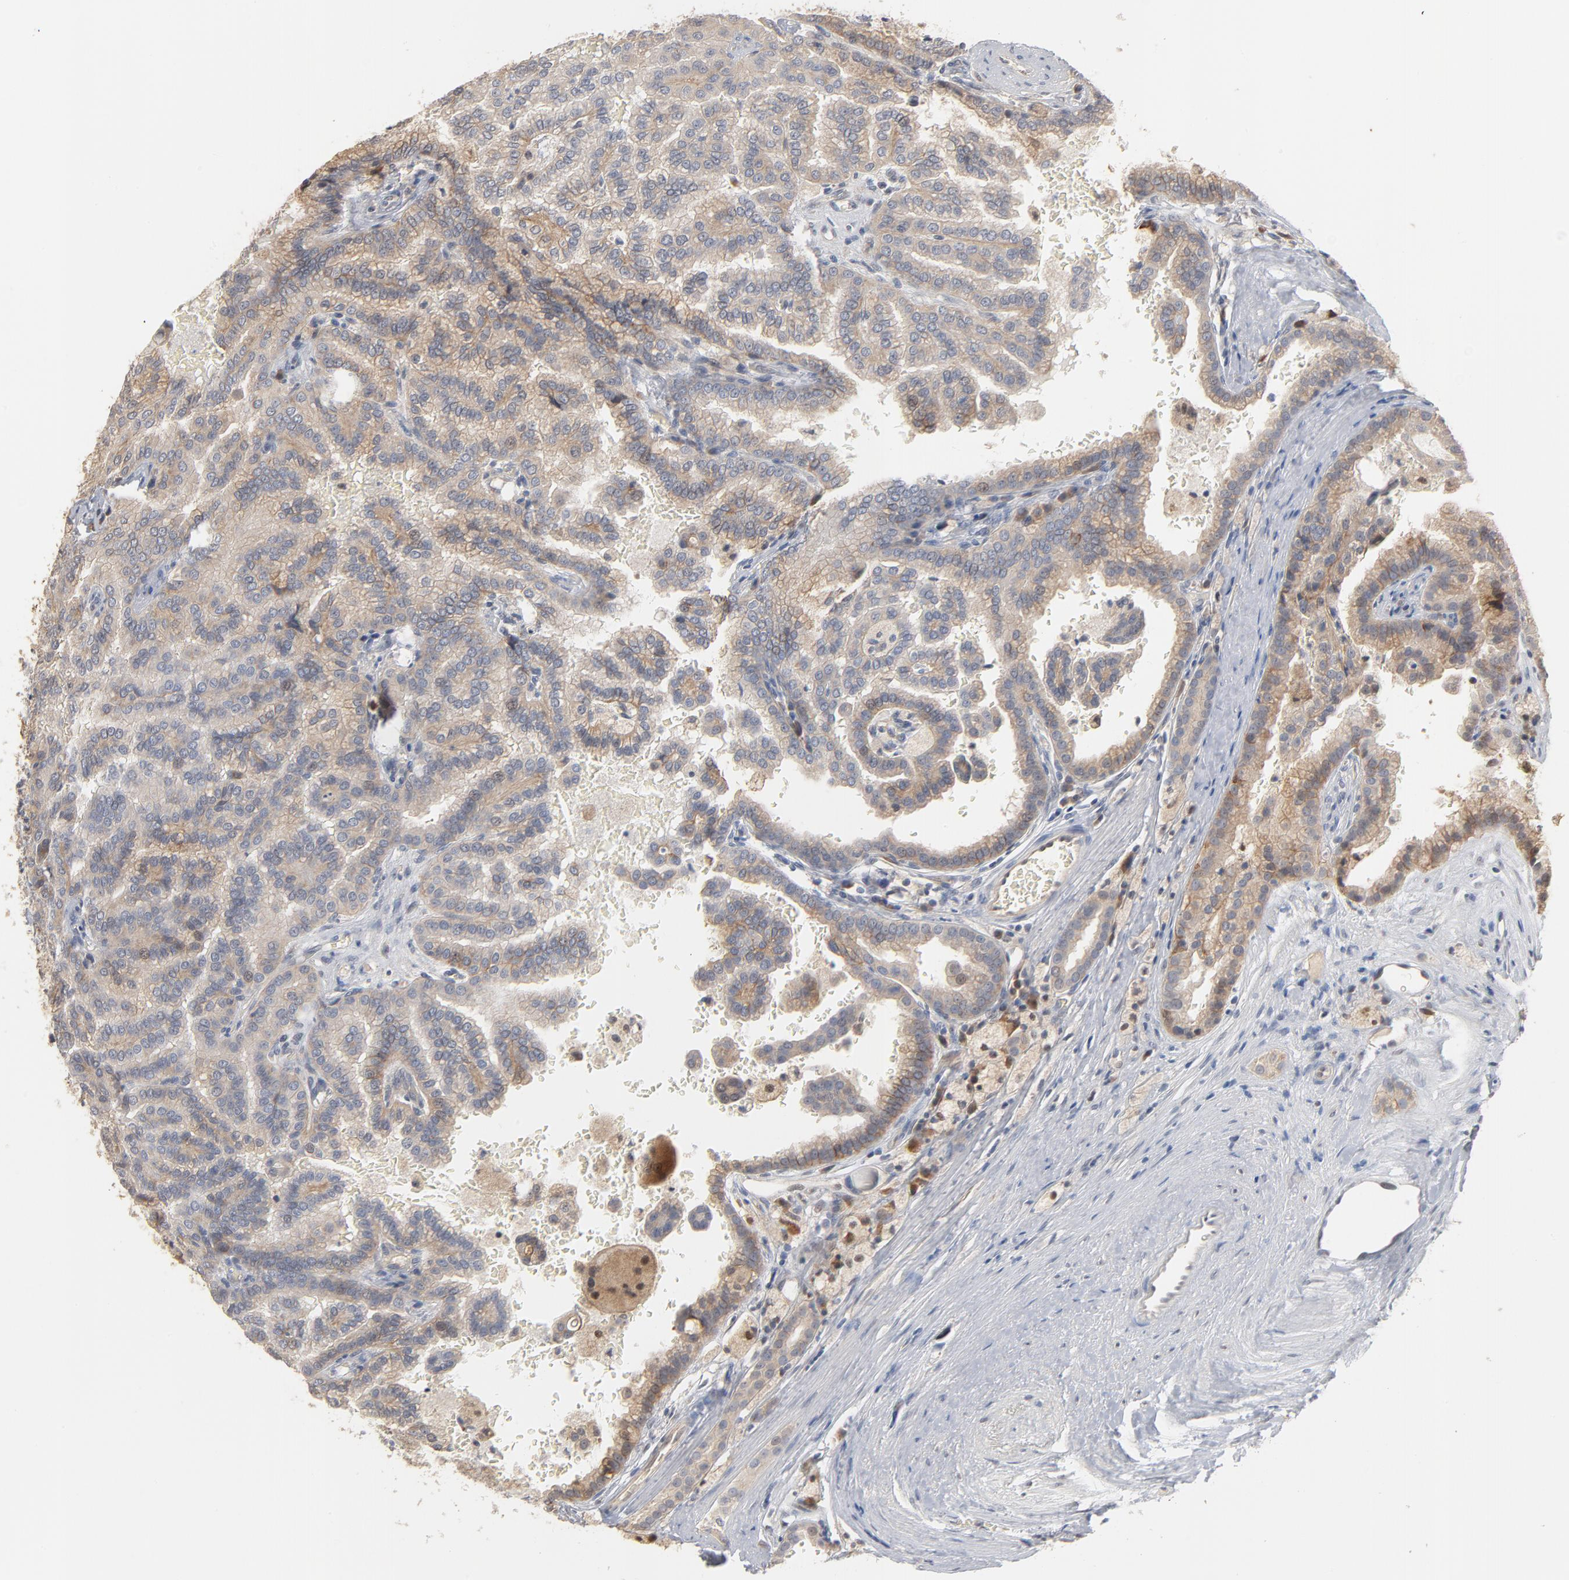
{"staining": {"intensity": "weak", "quantity": "25%-75%", "location": "cytoplasmic/membranous"}, "tissue": "renal cancer", "cell_type": "Tumor cells", "image_type": "cancer", "snomed": [{"axis": "morphology", "description": "Adenocarcinoma, NOS"}, {"axis": "topography", "description": "Kidney"}], "caption": "This image displays IHC staining of renal adenocarcinoma, with low weak cytoplasmic/membranous expression in approximately 25%-75% of tumor cells.", "gene": "EPCAM", "patient": {"sex": "male", "age": 61}}